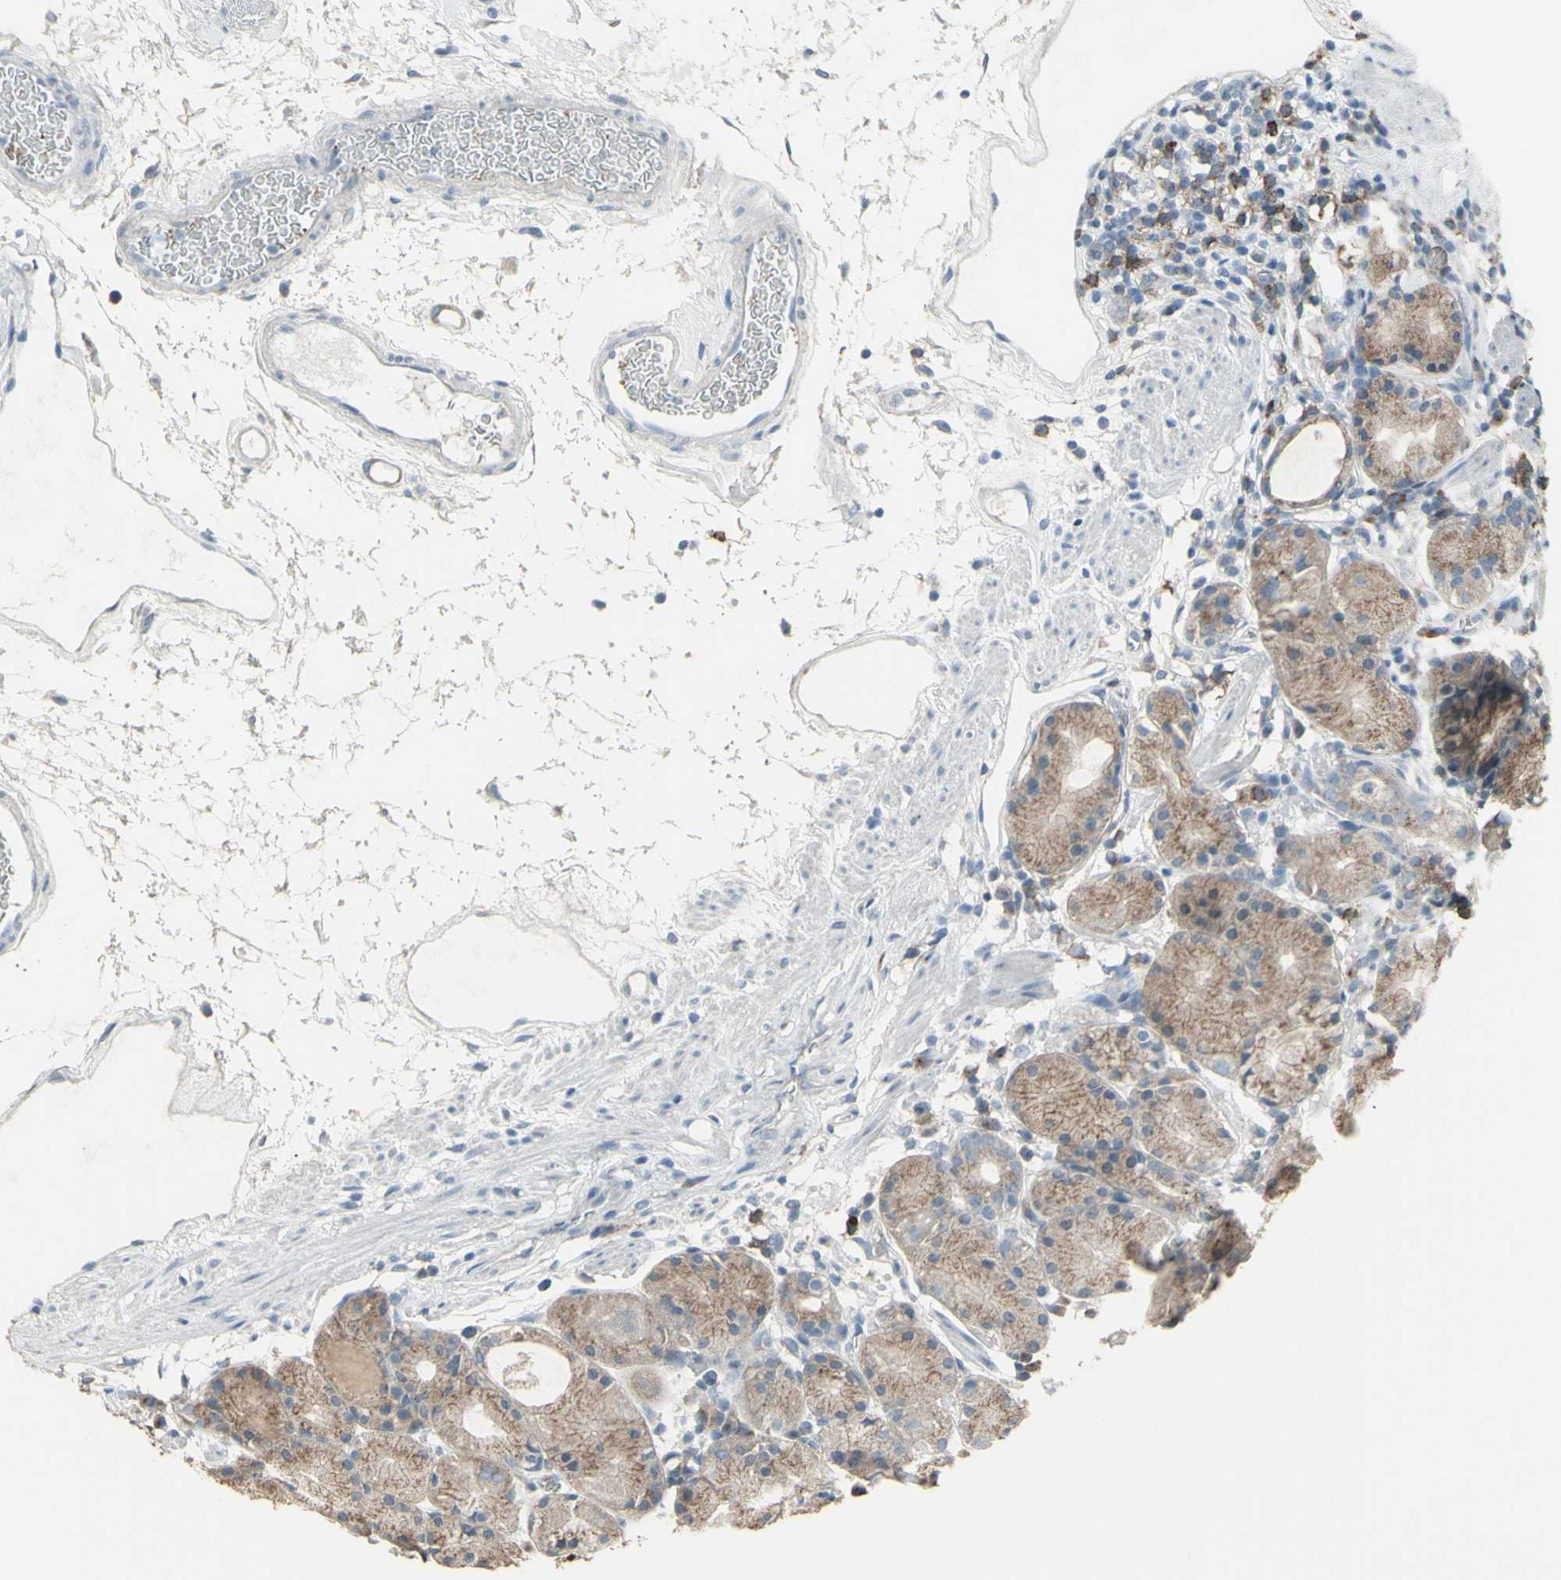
{"staining": {"intensity": "moderate", "quantity": ">75%", "location": "cytoplasmic/membranous"}, "tissue": "stomach", "cell_type": "Glandular cells", "image_type": "normal", "snomed": [{"axis": "morphology", "description": "Normal tissue, NOS"}, {"axis": "topography", "description": "Stomach"}, {"axis": "topography", "description": "Stomach, lower"}], "caption": "Protein expression analysis of unremarkable human stomach reveals moderate cytoplasmic/membranous staining in about >75% of glandular cells. (IHC, brightfield microscopy, high magnification).", "gene": "CD79B", "patient": {"sex": "female", "age": 75}}